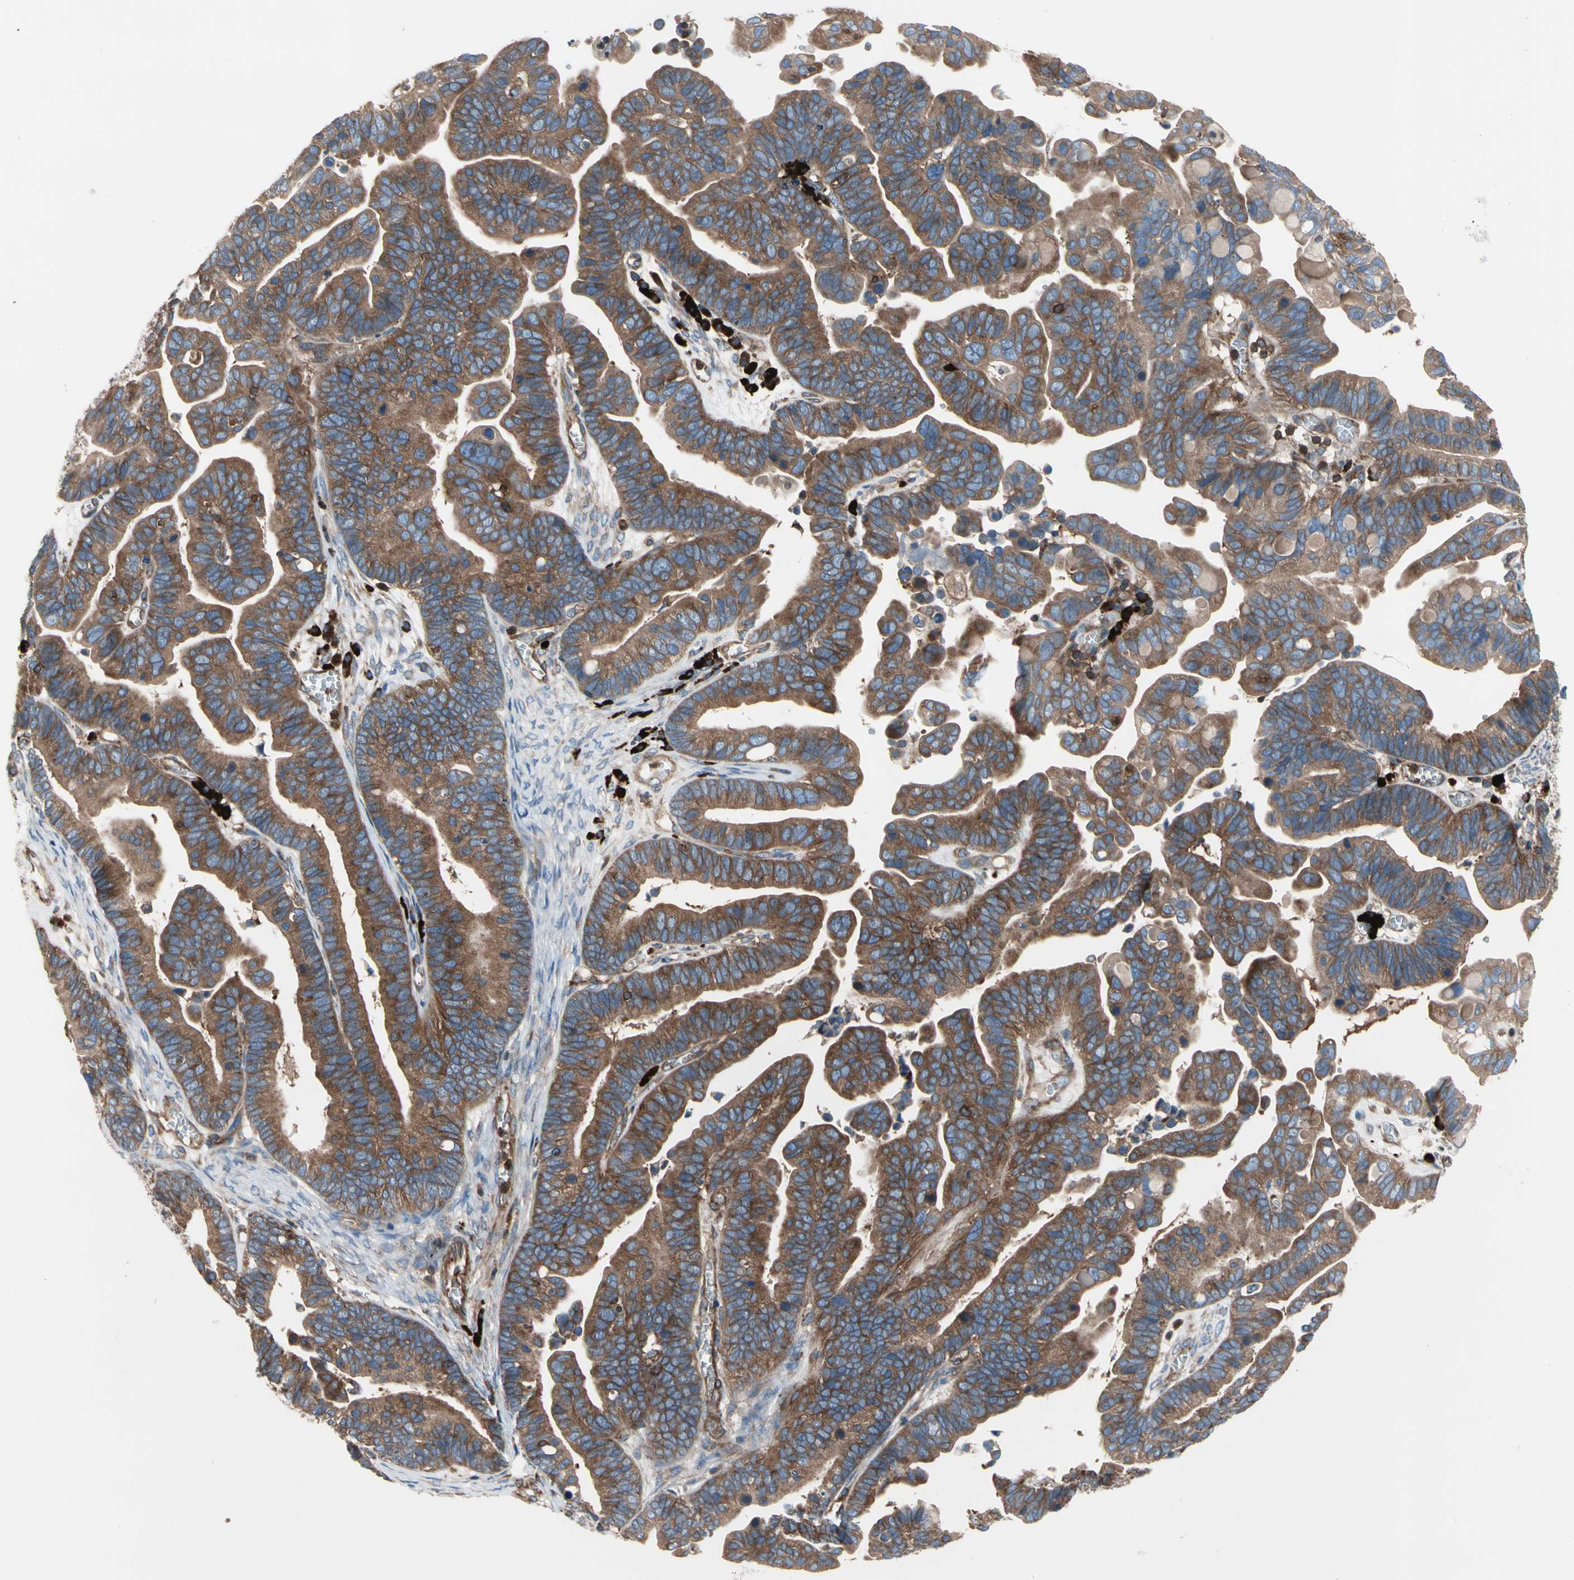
{"staining": {"intensity": "moderate", "quantity": ">75%", "location": "cytoplasmic/membranous"}, "tissue": "ovarian cancer", "cell_type": "Tumor cells", "image_type": "cancer", "snomed": [{"axis": "morphology", "description": "Cystadenocarcinoma, serous, NOS"}, {"axis": "topography", "description": "Ovary"}], "caption": "Serous cystadenocarcinoma (ovarian) stained with DAB (3,3'-diaminobenzidine) IHC shows medium levels of moderate cytoplasmic/membranous expression in about >75% of tumor cells. (DAB (3,3'-diaminobenzidine) = brown stain, brightfield microscopy at high magnification).", "gene": "ROCK1", "patient": {"sex": "female", "age": 56}}